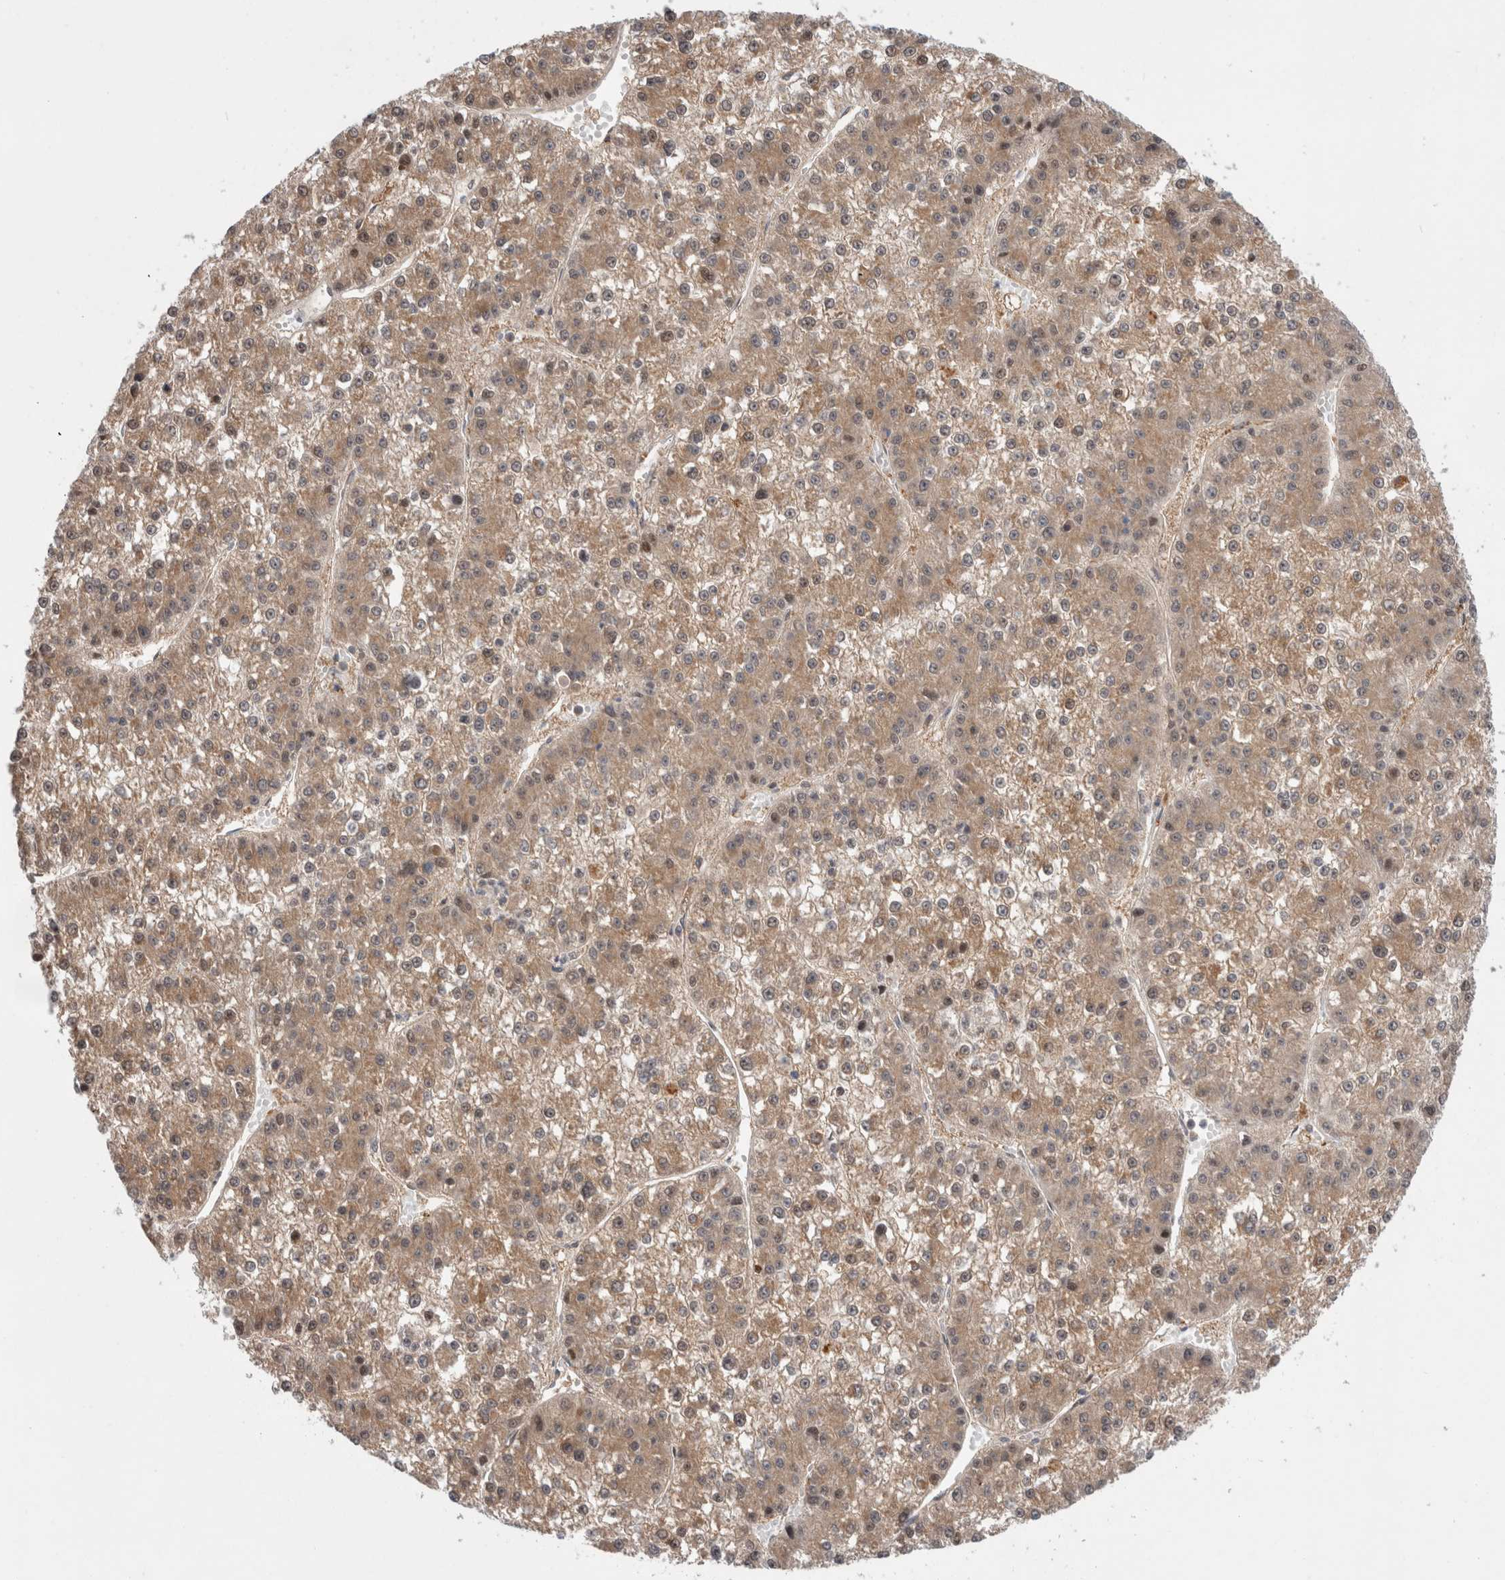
{"staining": {"intensity": "moderate", "quantity": ">75%", "location": "cytoplasmic/membranous"}, "tissue": "liver cancer", "cell_type": "Tumor cells", "image_type": "cancer", "snomed": [{"axis": "morphology", "description": "Carcinoma, Hepatocellular, NOS"}, {"axis": "topography", "description": "Liver"}], "caption": "About >75% of tumor cells in human liver cancer display moderate cytoplasmic/membranous protein staining as visualized by brown immunohistochemical staining.", "gene": "MRPL37", "patient": {"sex": "female", "age": 73}}